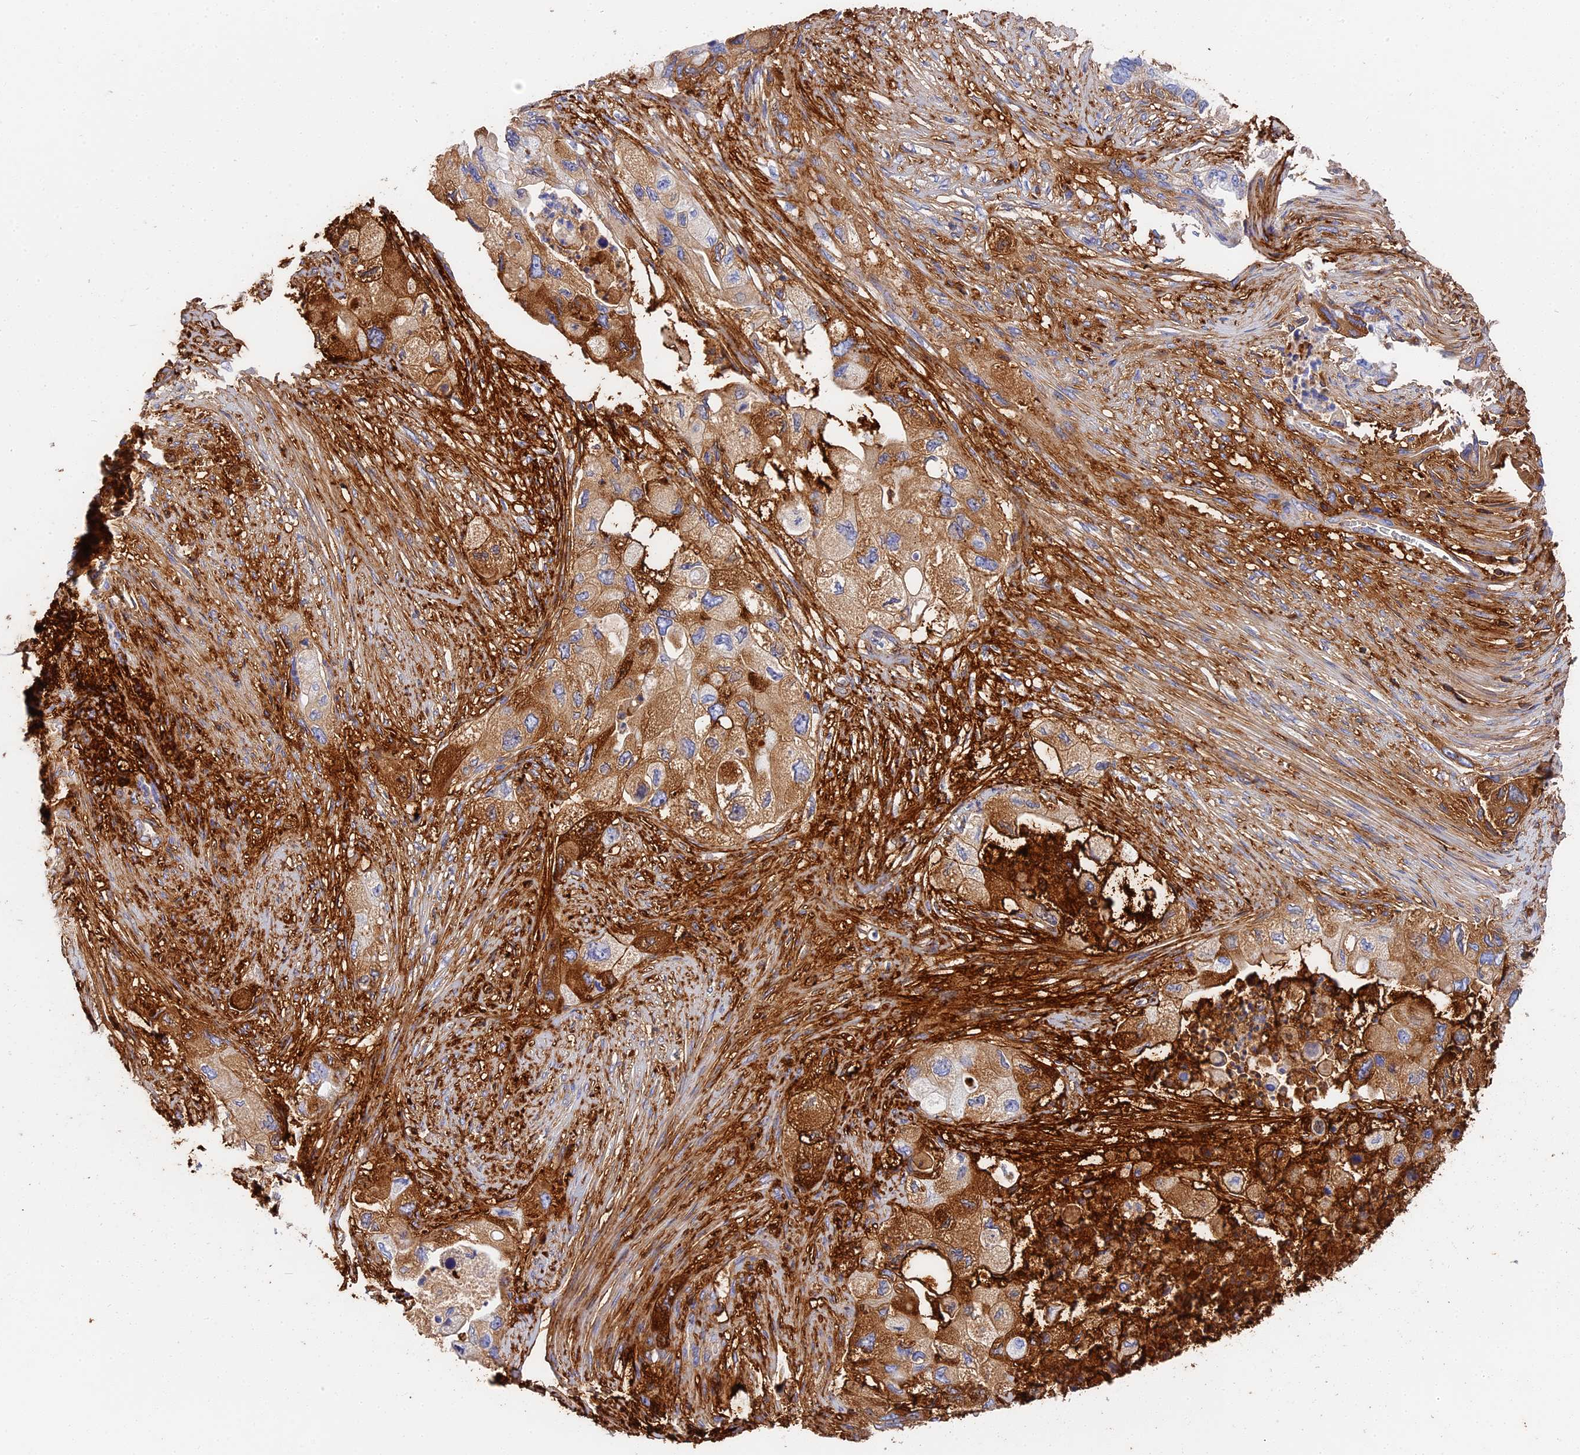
{"staining": {"intensity": "moderate", "quantity": "25%-75%", "location": "cytoplasmic/membranous"}, "tissue": "pancreatic cancer", "cell_type": "Tumor cells", "image_type": "cancer", "snomed": [{"axis": "morphology", "description": "Adenocarcinoma, NOS"}, {"axis": "topography", "description": "Pancreas"}], "caption": "Immunohistochemistry of human pancreatic cancer (adenocarcinoma) demonstrates medium levels of moderate cytoplasmic/membranous positivity in approximately 25%-75% of tumor cells. (Brightfield microscopy of DAB IHC at high magnification).", "gene": "ITIH1", "patient": {"sex": "female", "age": 73}}